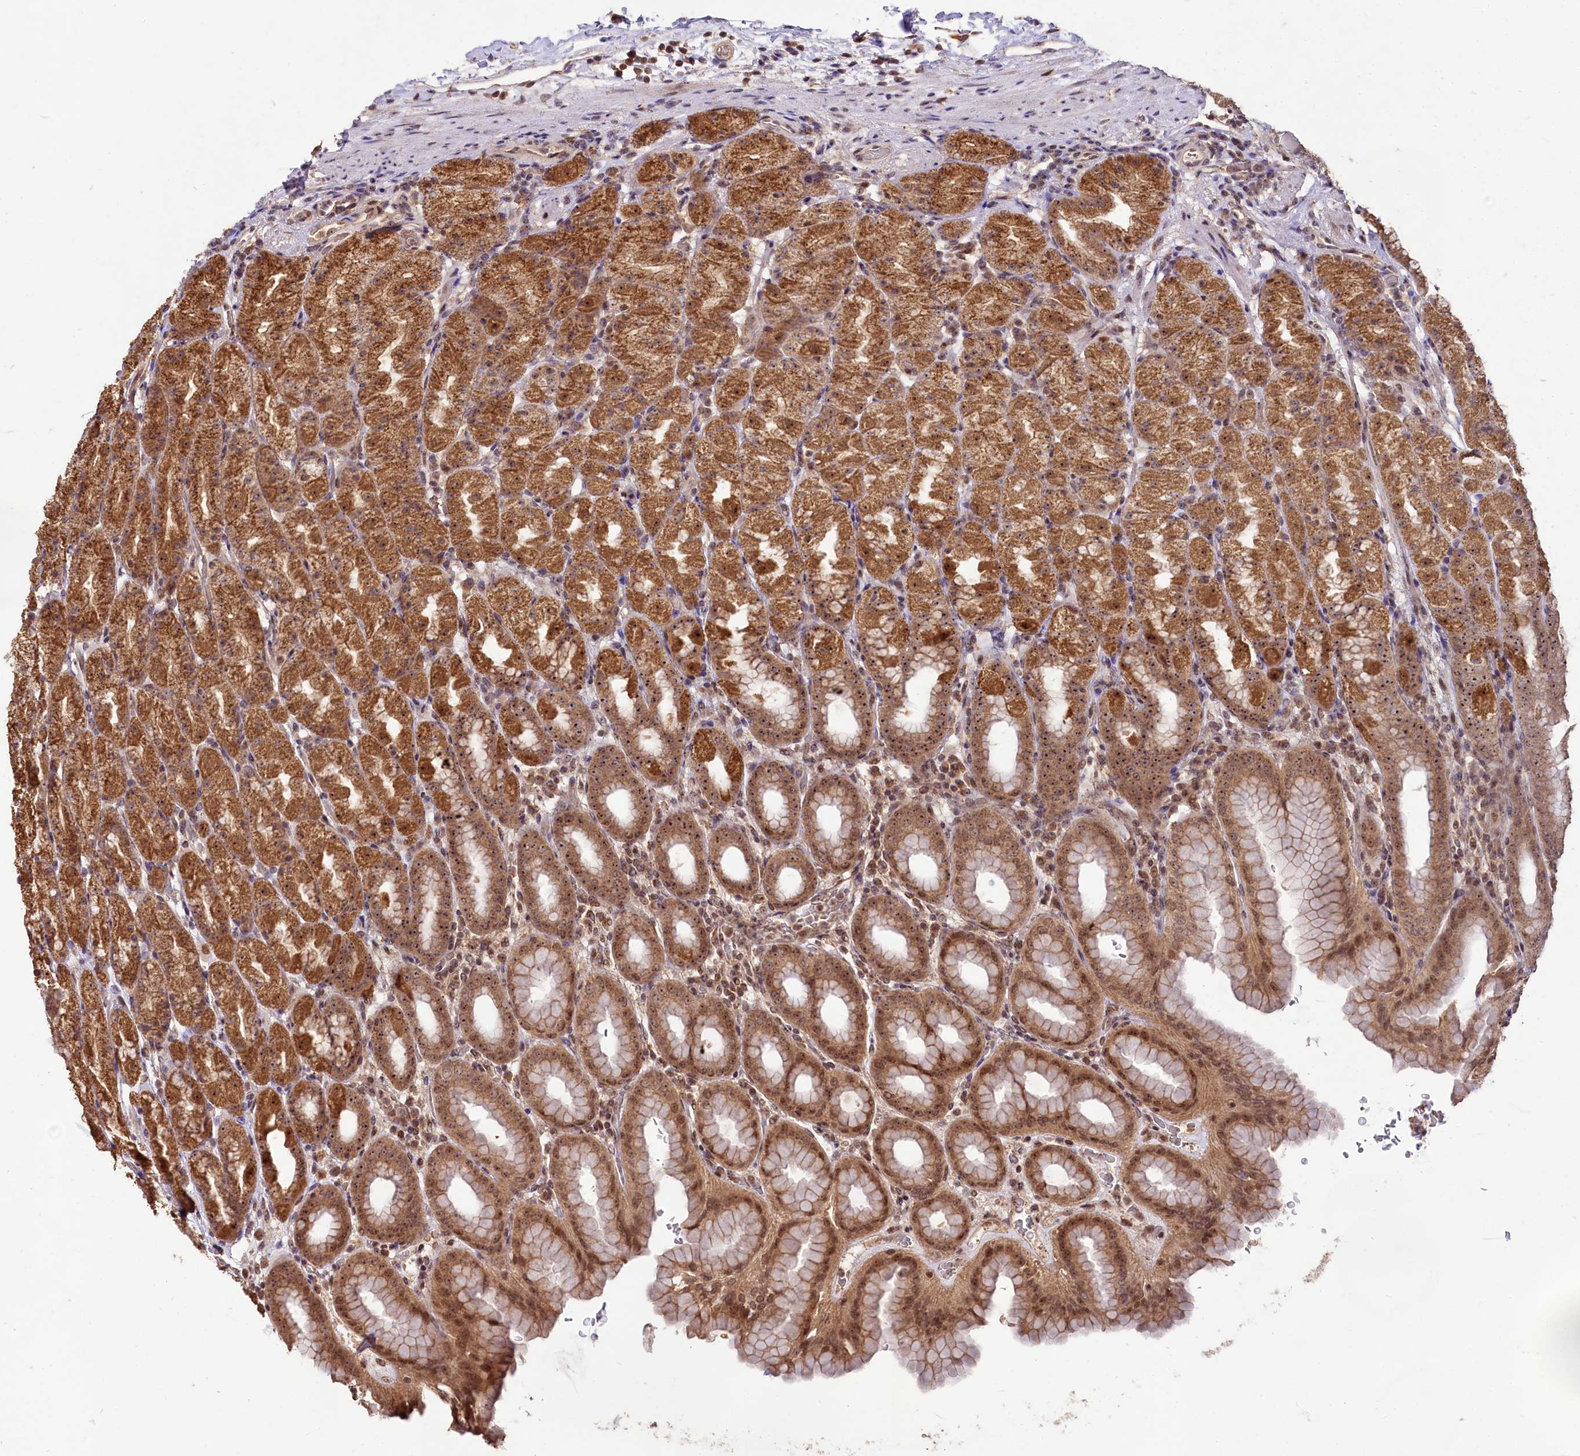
{"staining": {"intensity": "strong", "quantity": ">75%", "location": "cytoplasmic/membranous,nuclear"}, "tissue": "stomach", "cell_type": "Glandular cells", "image_type": "normal", "snomed": [{"axis": "morphology", "description": "Normal tissue, NOS"}, {"axis": "topography", "description": "Stomach, upper"}], "caption": "High-power microscopy captured an immunohistochemistry image of unremarkable stomach, revealing strong cytoplasmic/membranous,nuclear positivity in about >75% of glandular cells. The staining was performed using DAB, with brown indicating positive protein expression. Nuclei are stained blue with hematoxylin.", "gene": "RRP8", "patient": {"sex": "male", "age": 68}}